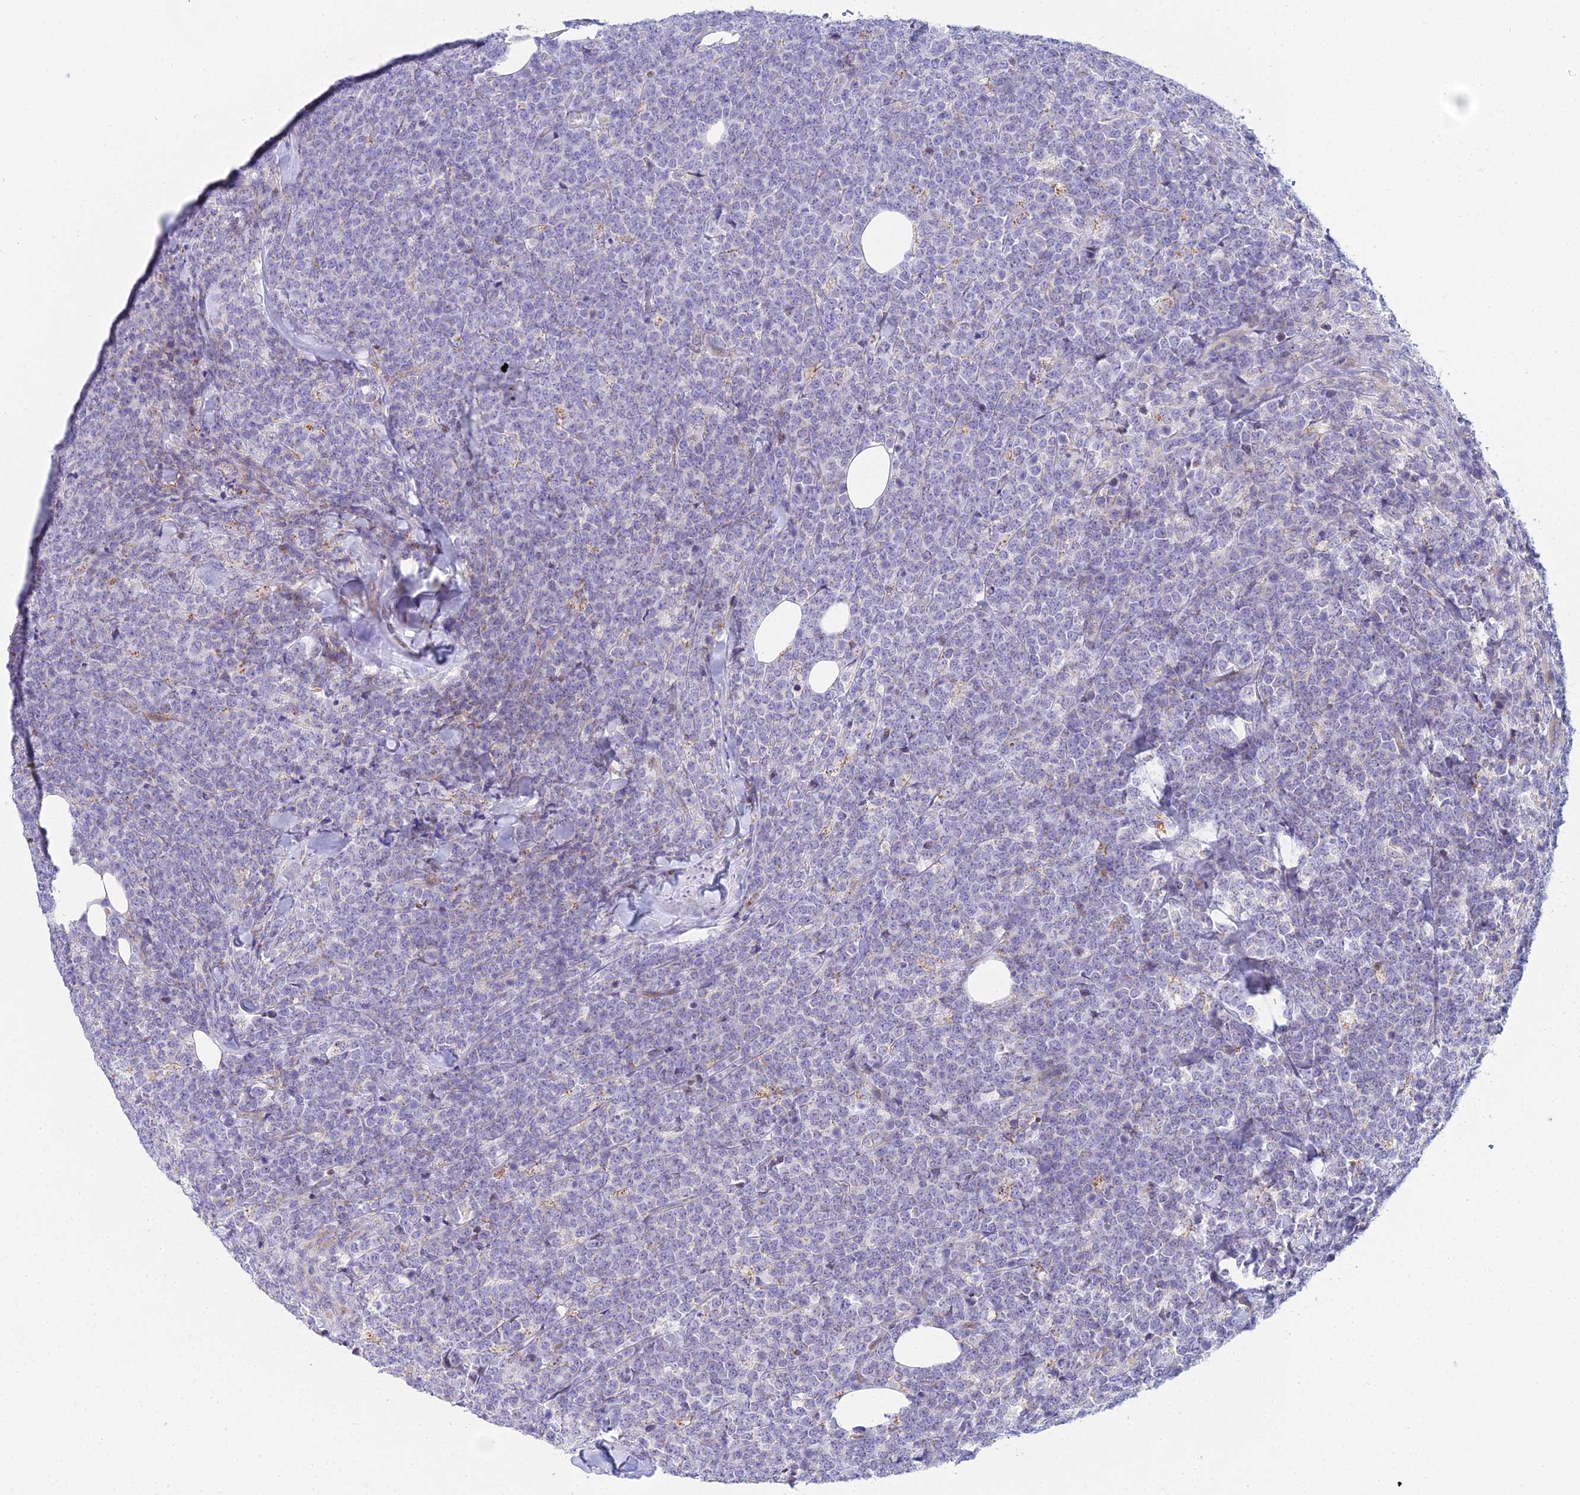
{"staining": {"intensity": "negative", "quantity": "none", "location": "none"}, "tissue": "lymphoma", "cell_type": "Tumor cells", "image_type": "cancer", "snomed": [{"axis": "morphology", "description": "Malignant lymphoma, non-Hodgkin's type, High grade"}, {"axis": "topography", "description": "Small intestine"}], "caption": "The image reveals no significant positivity in tumor cells of malignant lymphoma, non-Hodgkin's type (high-grade). The staining is performed using DAB brown chromogen with nuclei counter-stained in using hematoxylin.", "gene": "PRR13", "patient": {"sex": "male", "age": 8}}